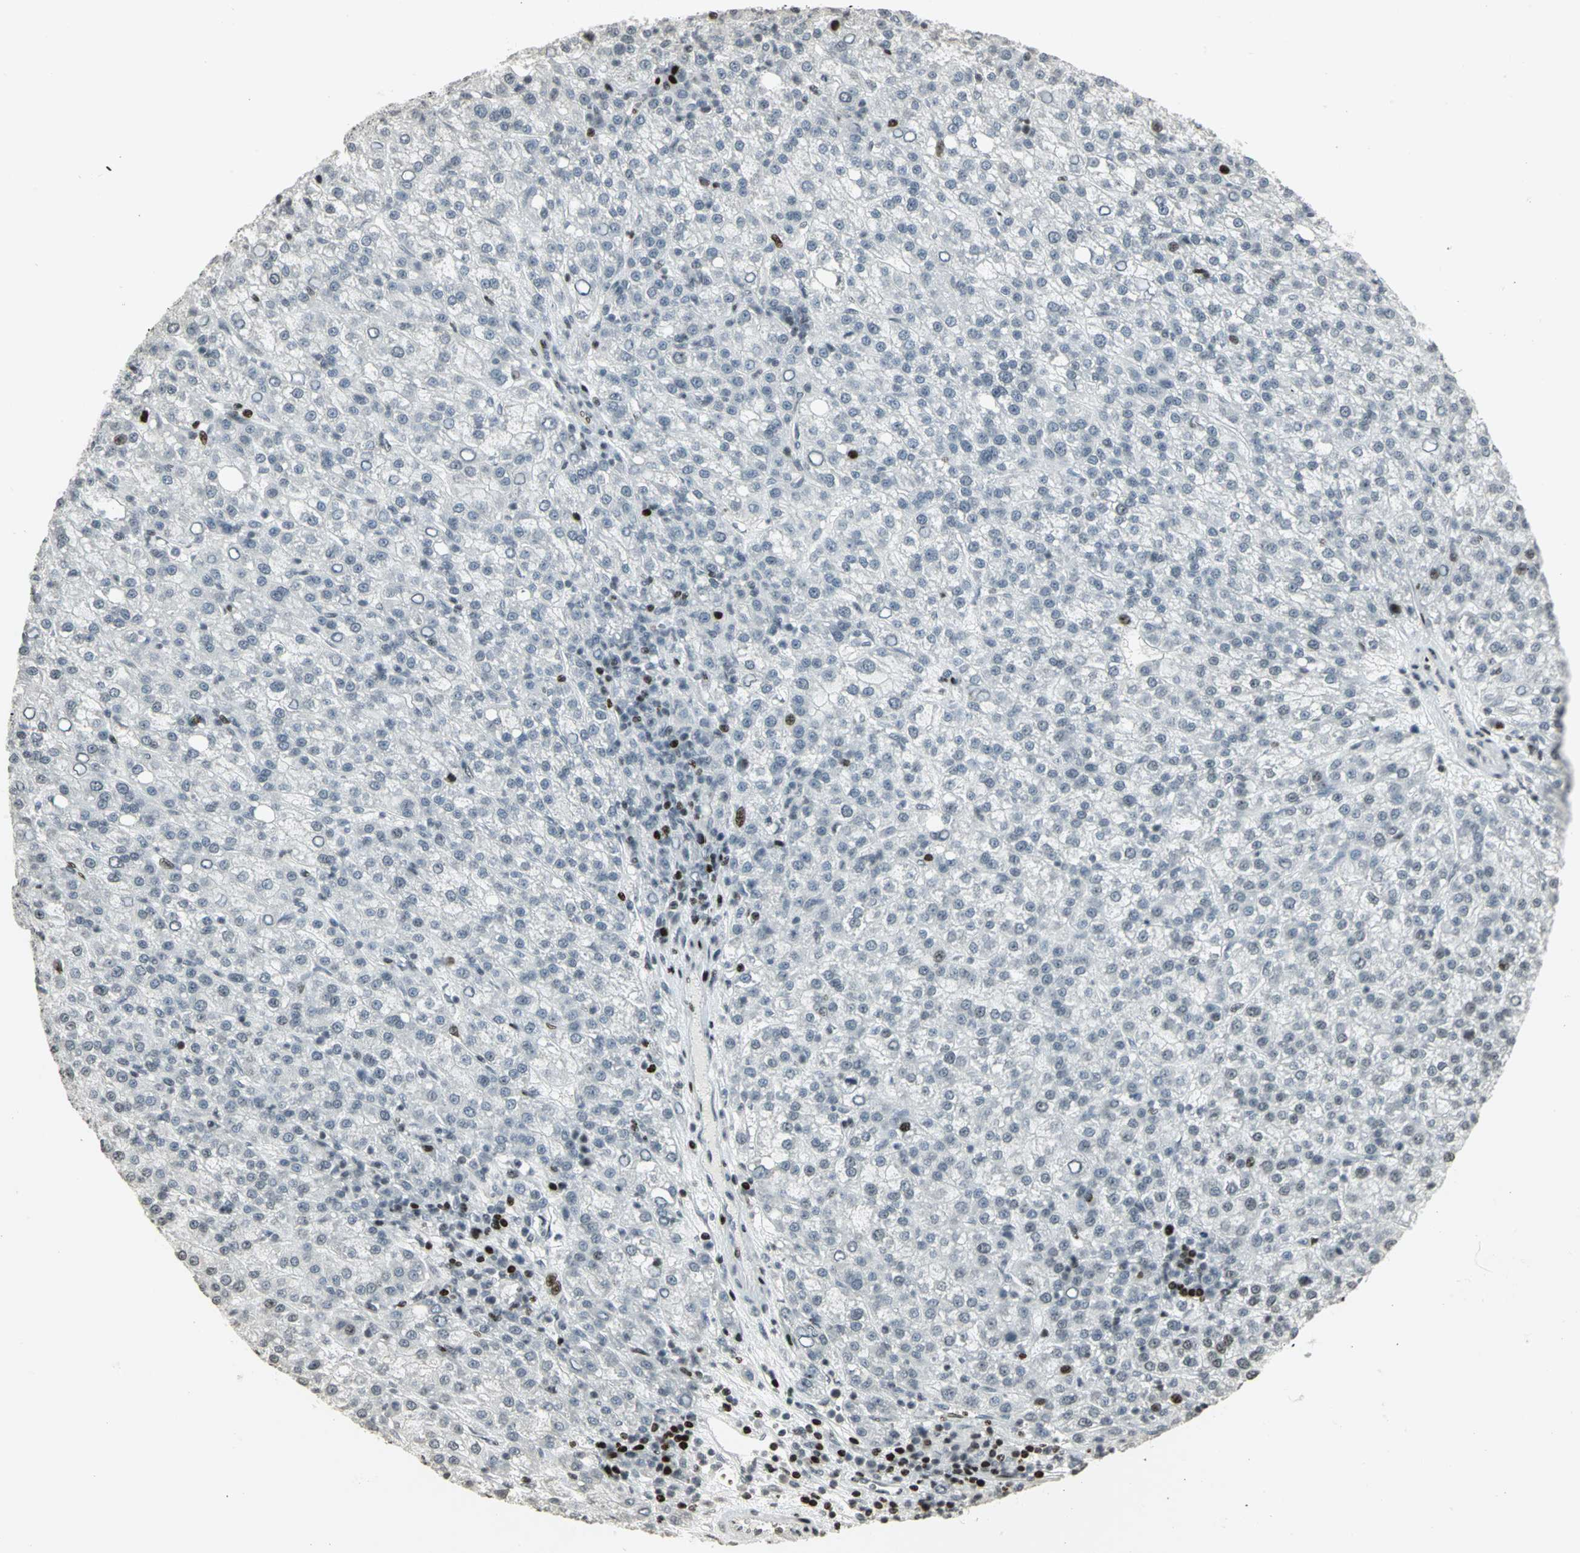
{"staining": {"intensity": "weak", "quantity": "<25%", "location": "nuclear"}, "tissue": "liver cancer", "cell_type": "Tumor cells", "image_type": "cancer", "snomed": [{"axis": "morphology", "description": "Carcinoma, Hepatocellular, NOS"}, {"axis": "topography", "description": "Liver"}], "caption": "An IHC photomicrograph of liver hepatocellular carcinoma is shown. There is no staining in tumor cells of liver hepatocellular carcinoma.", "gene": "KDM1A", "patient": {"sex": "female", "age": 58}}